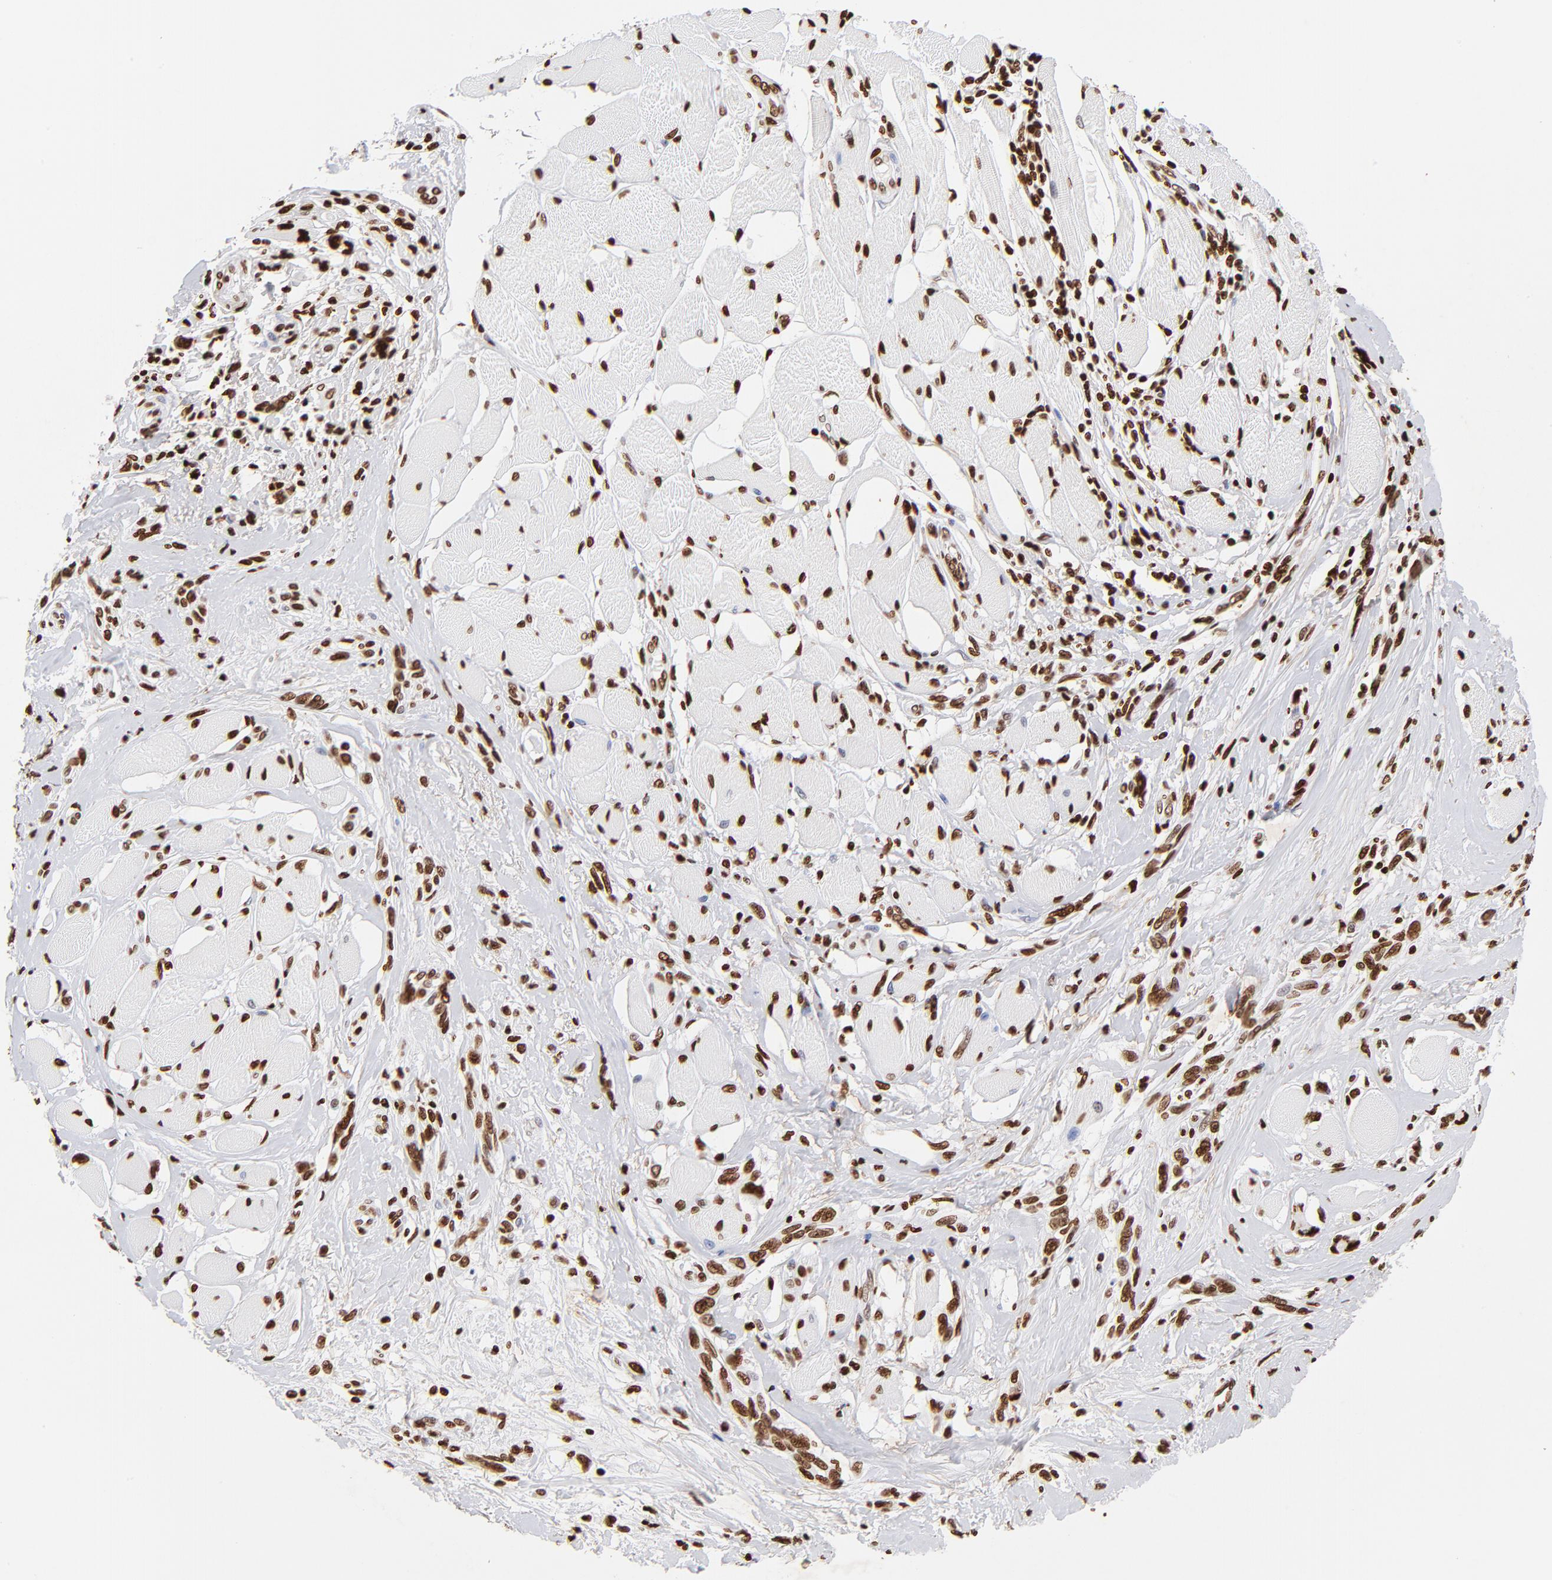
{"staining": {"intensity": "strong", "quantity": ">75%", "location": "nuclear"}, "tissue": "melanoma", "cell_type": "Tumor cells", "image_type": "cancer", "snomed": [{"axis": "morphology", "description": "Malignant melanoma, NOS"}, {"axis": "topography", "description": "Skin"}], "caption": "Strong nuclear protein positivity is identified in about >75% of tumor cells in malignant melanoma.", "gene": "FBH1", "patient": {"sex": "male", "age": 91}}